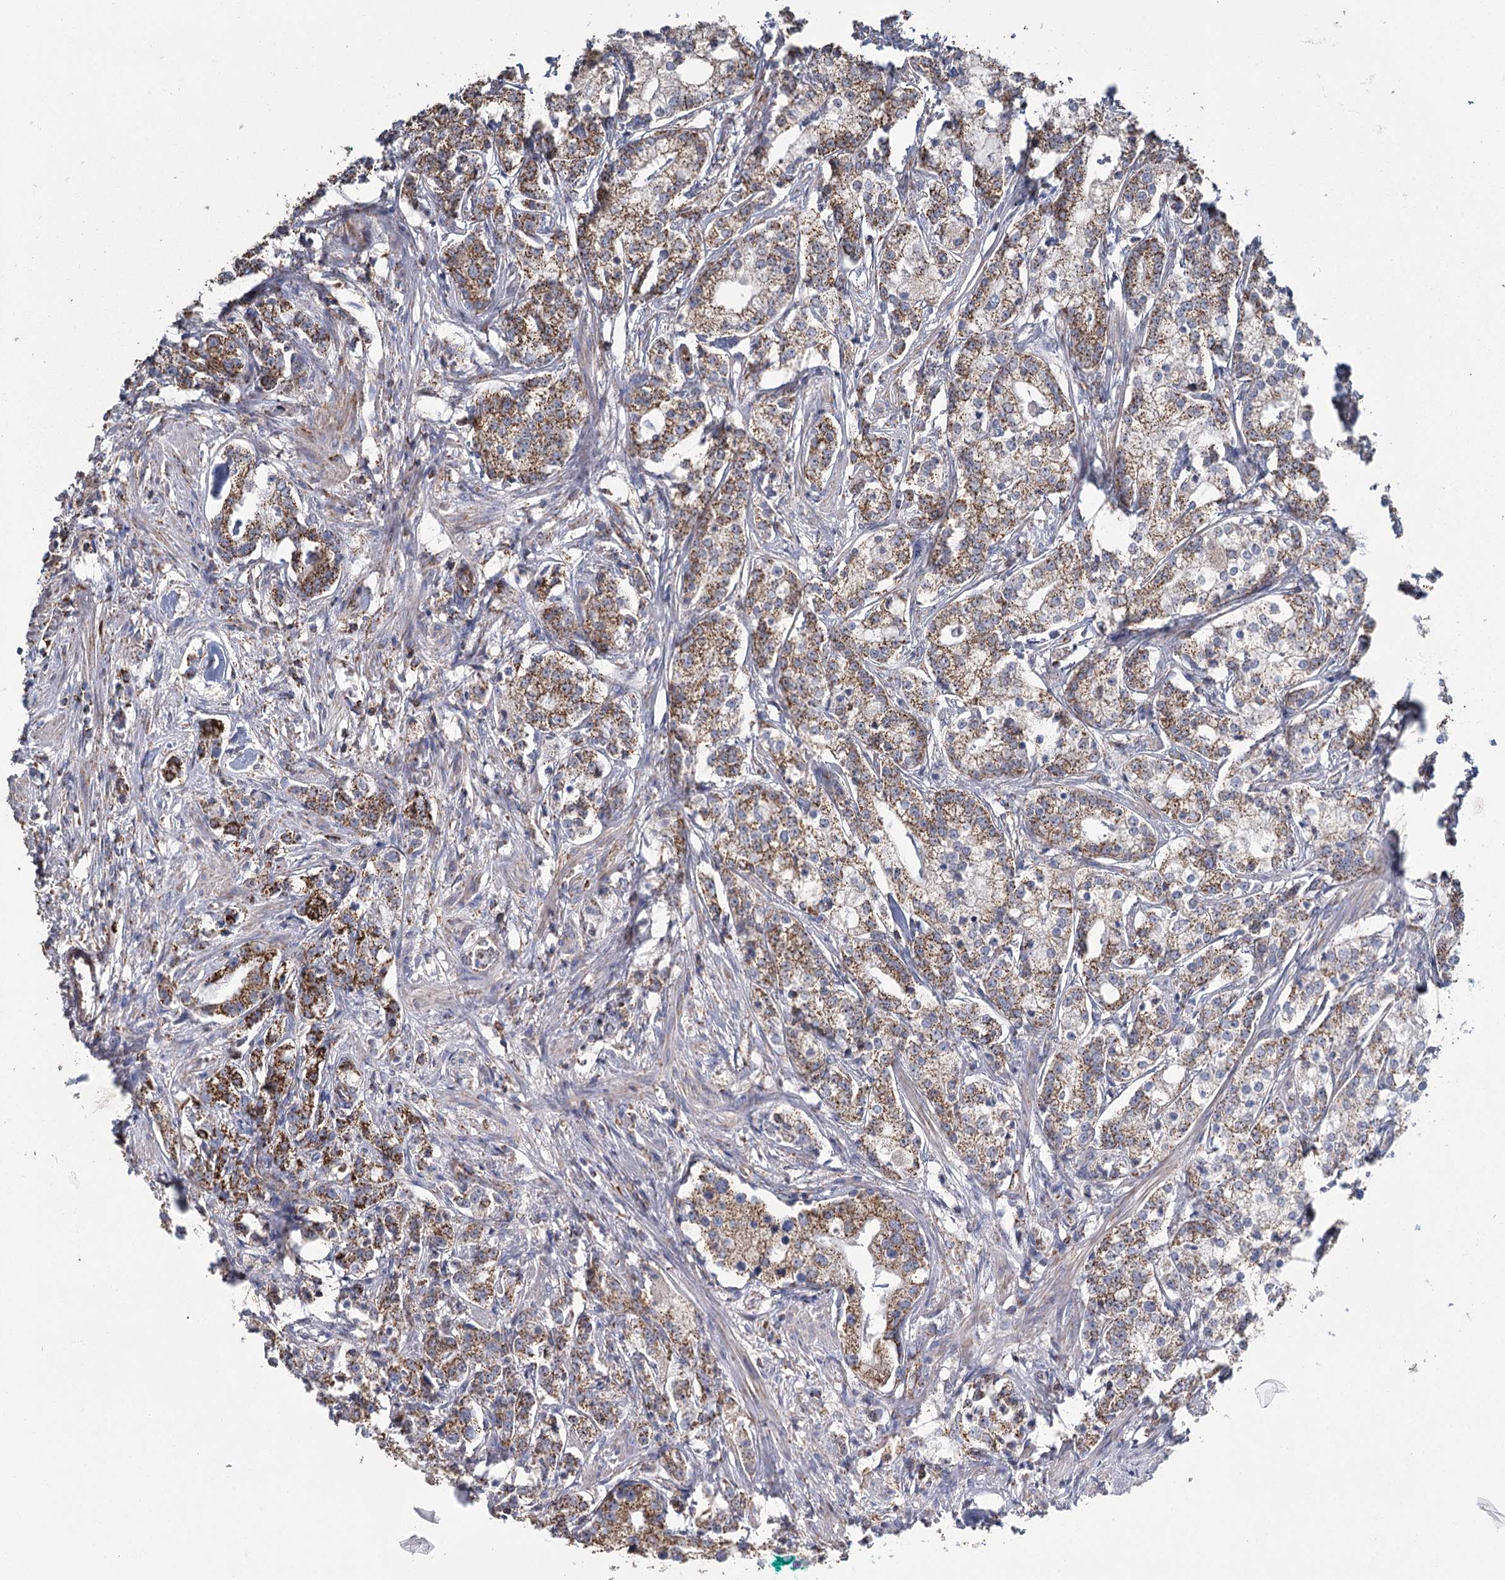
{"staining": {"intensity": "moderate", "quantity": ">75%", "location": "cytoplasmic/membranous"}, "tissue": "prostate cancer", "cell_type": "Tumor cells", "image_type": "cancer", "snomed": [{"axis": "morphology", "description": "Adenocarcinoma, High grade"}, {"axis": "topography", "description": "Prostate"}], "caption": "IHC (DAB (3,3'-diaminobenzidine)) staining of prostate cancer (high-grade adenocarcinoma) demonstrates moderate cytoplasmic/membranous protein expression in about >75% of tumor cells. The staining was performed using DAB, with brown indicating positive protein expression. Nuclei are stained blue with hematoxylin.", "gene": "MRPL44", "patient": {"sex": "male", "age": 69}}